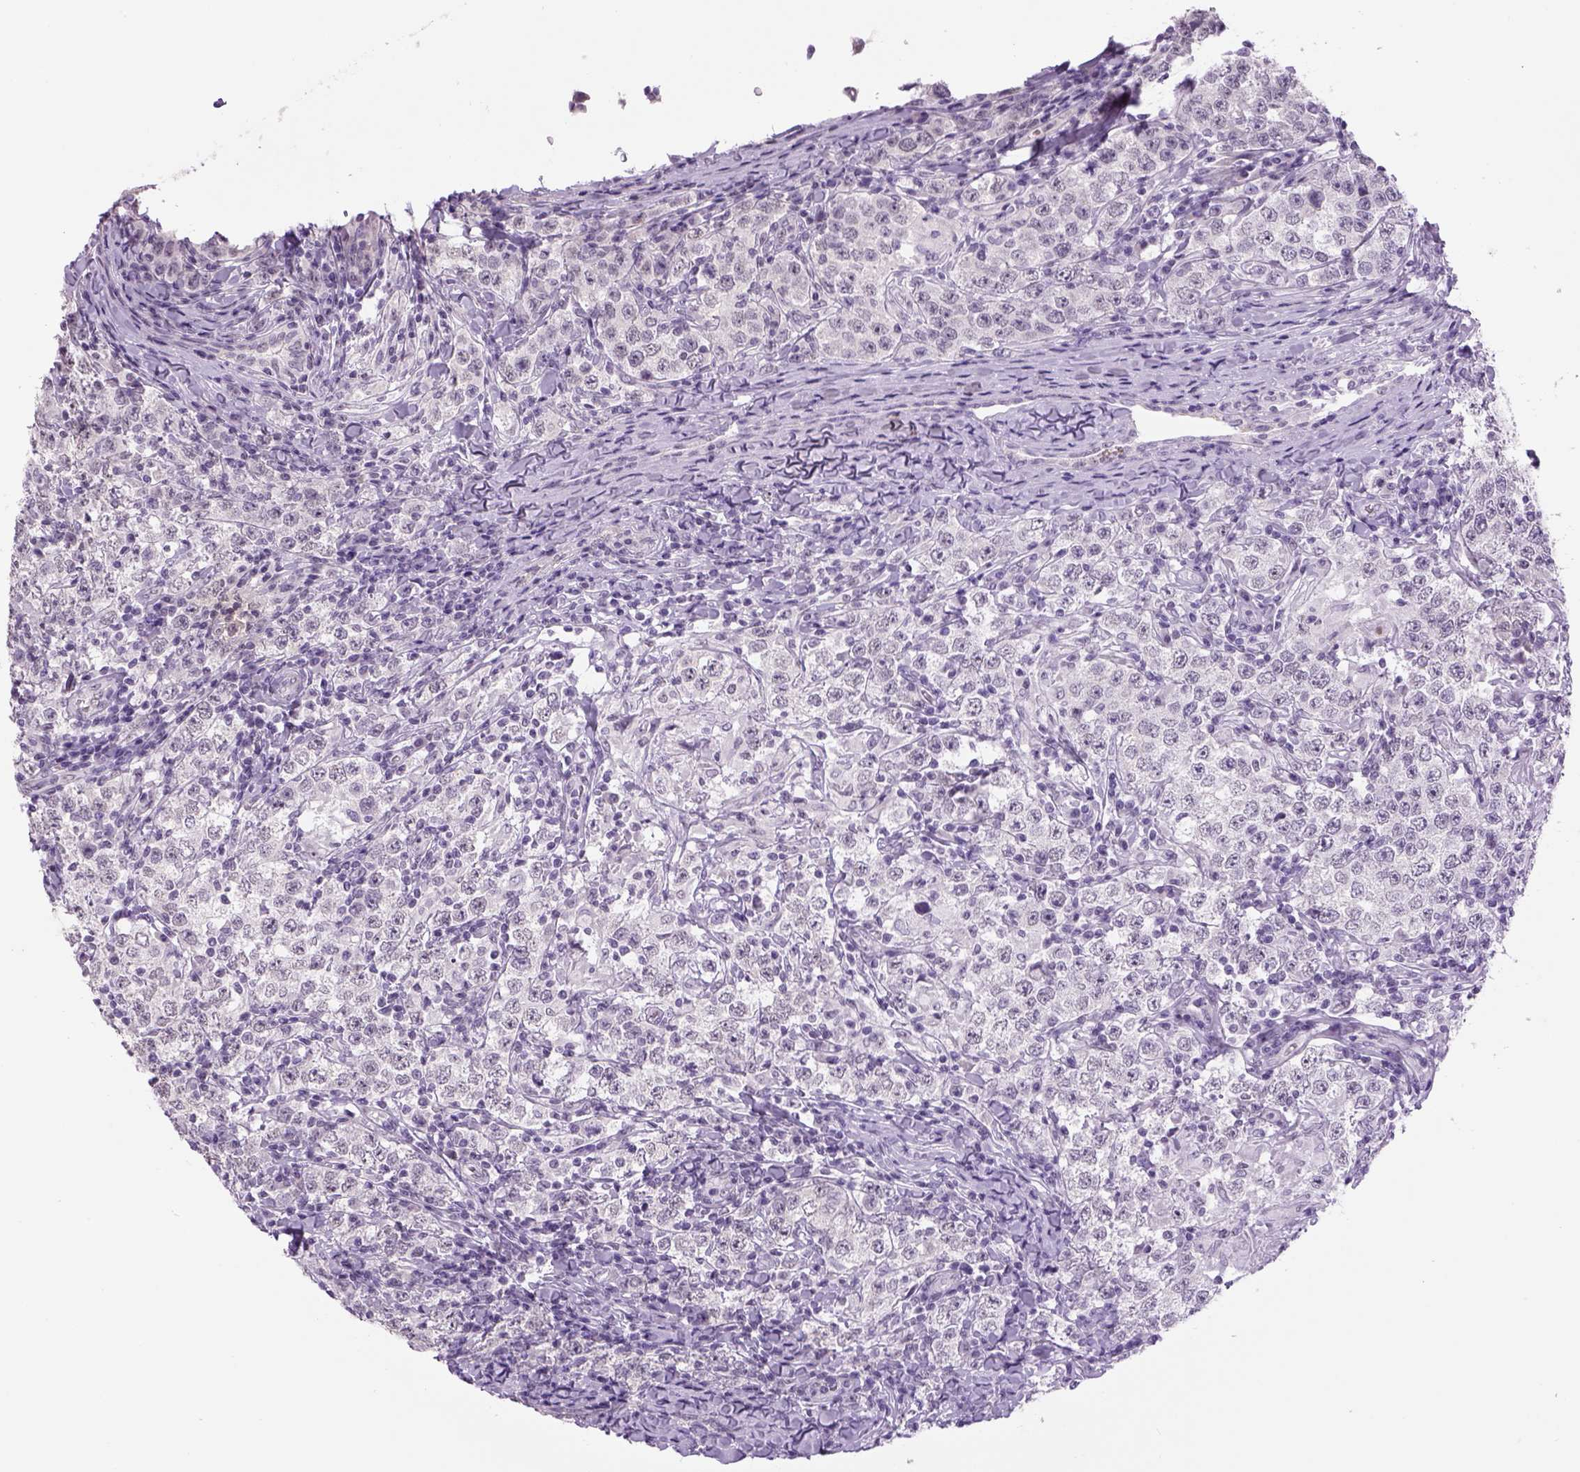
{"staining": {"intensity": "negative", "quantity": "none", "location": "none"}, "tissue": "testis cancer", "cell_type": "Tumor cells", "image_type": "cancer", "snomed": [{"axis": "morphology", "description": "Seminoma, NOS"}, {"axis": "morphology", "description": "Carcinoma, Embryonal, NOS"}, {"axis": "topography", "description": "Testis"}], "caption": "Tumor cells show no significant expression in testis cancer (embryonal carcinoma). (Stains: DAB IHC with hematoxylin counter stain, Microscopy: brightfield microscopy at high magnification).", "gene": "DBH", "patient": {"sex": "male", "age": 41}}